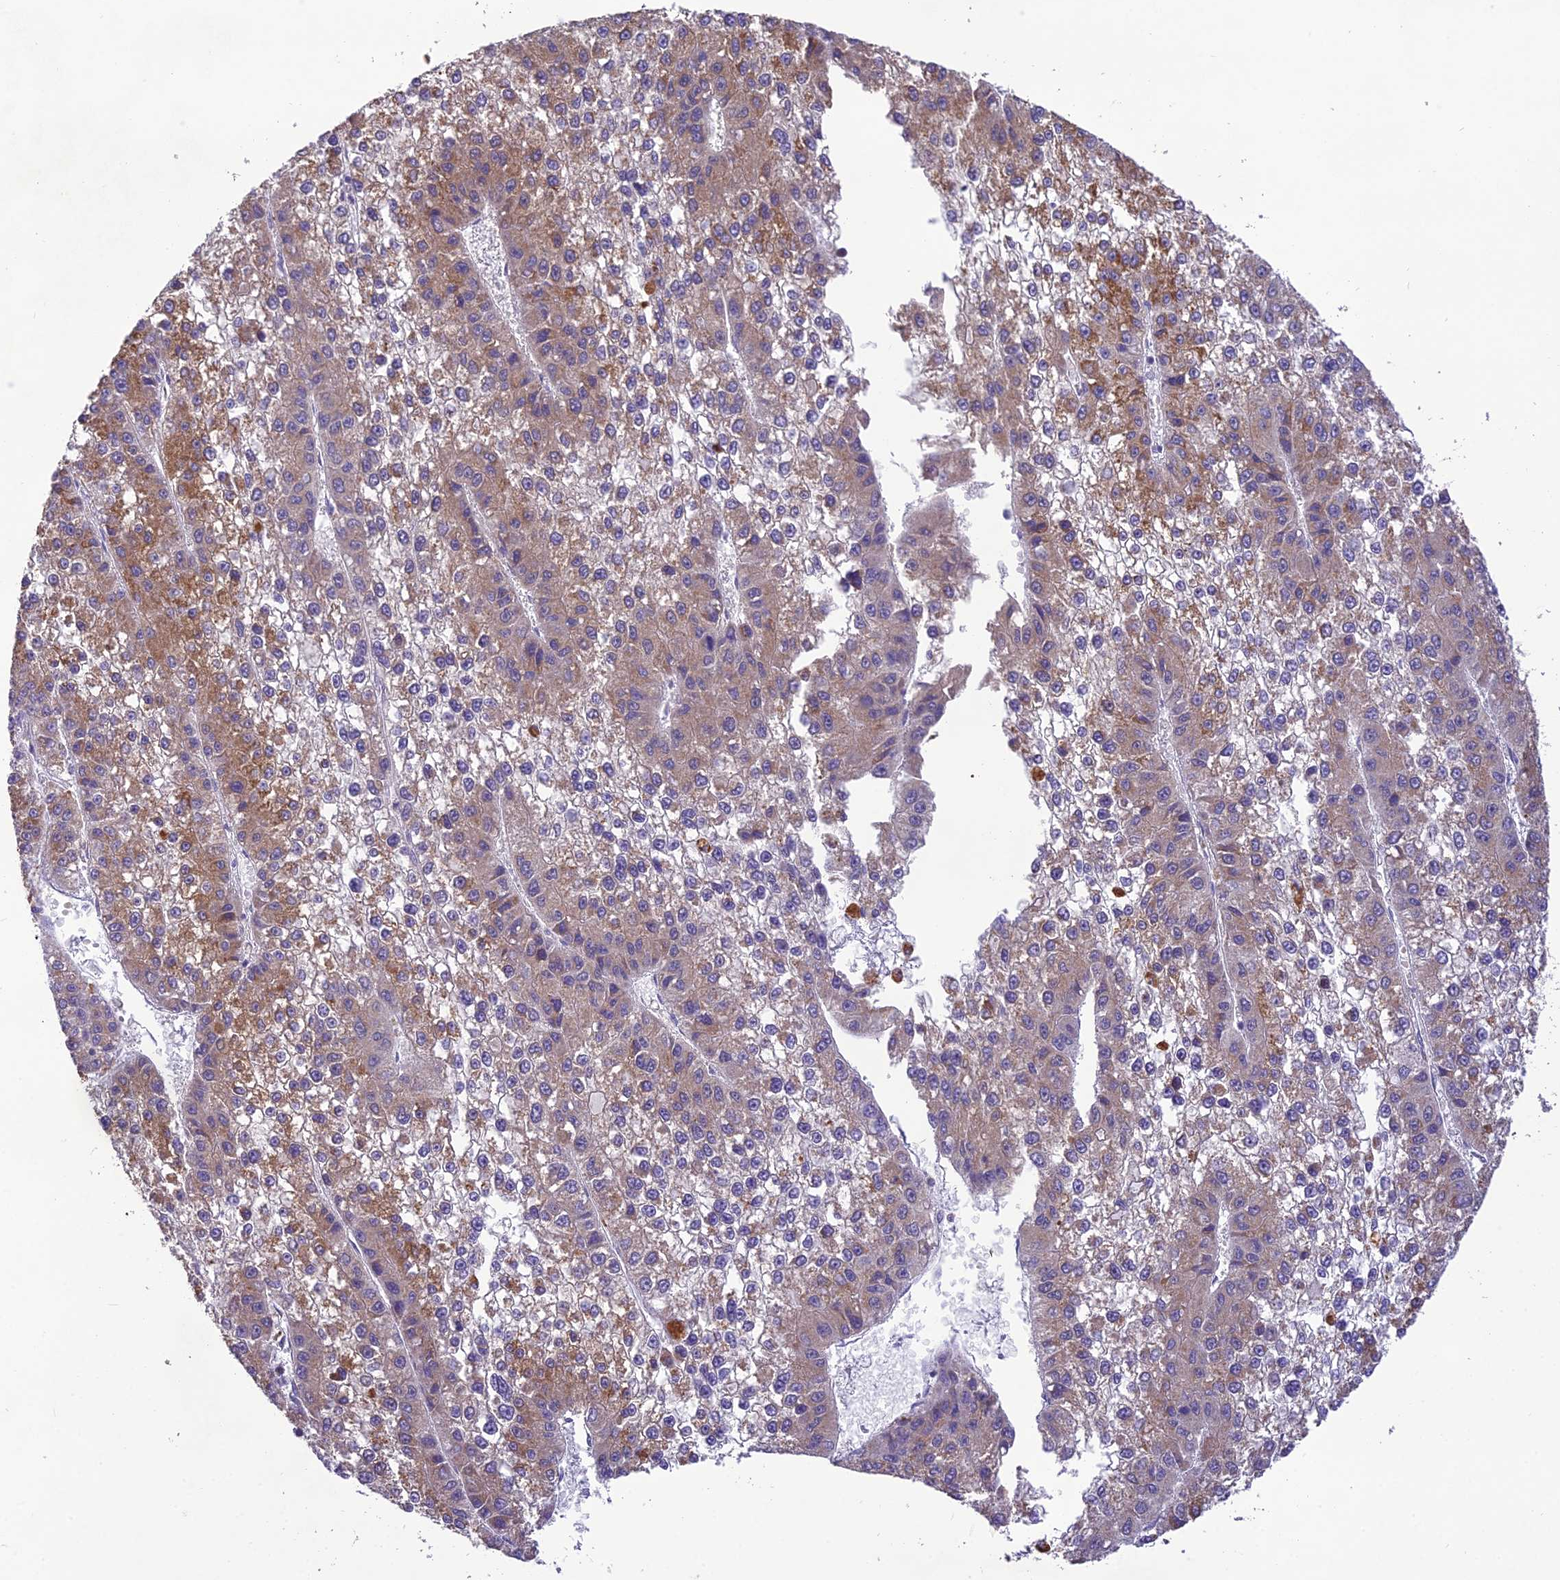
{"staining": {"intensity": "moderate", "quantity": "<25%", "location": "cytoplasmic/membranous"}, "tissue": "liver cancer", "cell_type": "Tumor cells", "image_type": "cancer", "snomed": [{"axis": "morphology", "description": "Carcinoma, Hepatocellular, NOS"}, {"axis": "topography", "description": "Liver"}], "caption": "DAB immunohistochemical staining of human hepatocellular carcinoma (liver) shows moderate cytoplasmic/membranous protein staining in about <25% of tumor cells. The staining was performed using DAB, with brown indicating positive protein expression. Nuclei are stained blue with hematoxylin.", "gene": "MIIP", "patient": {"sex": "female", "age": 73}}